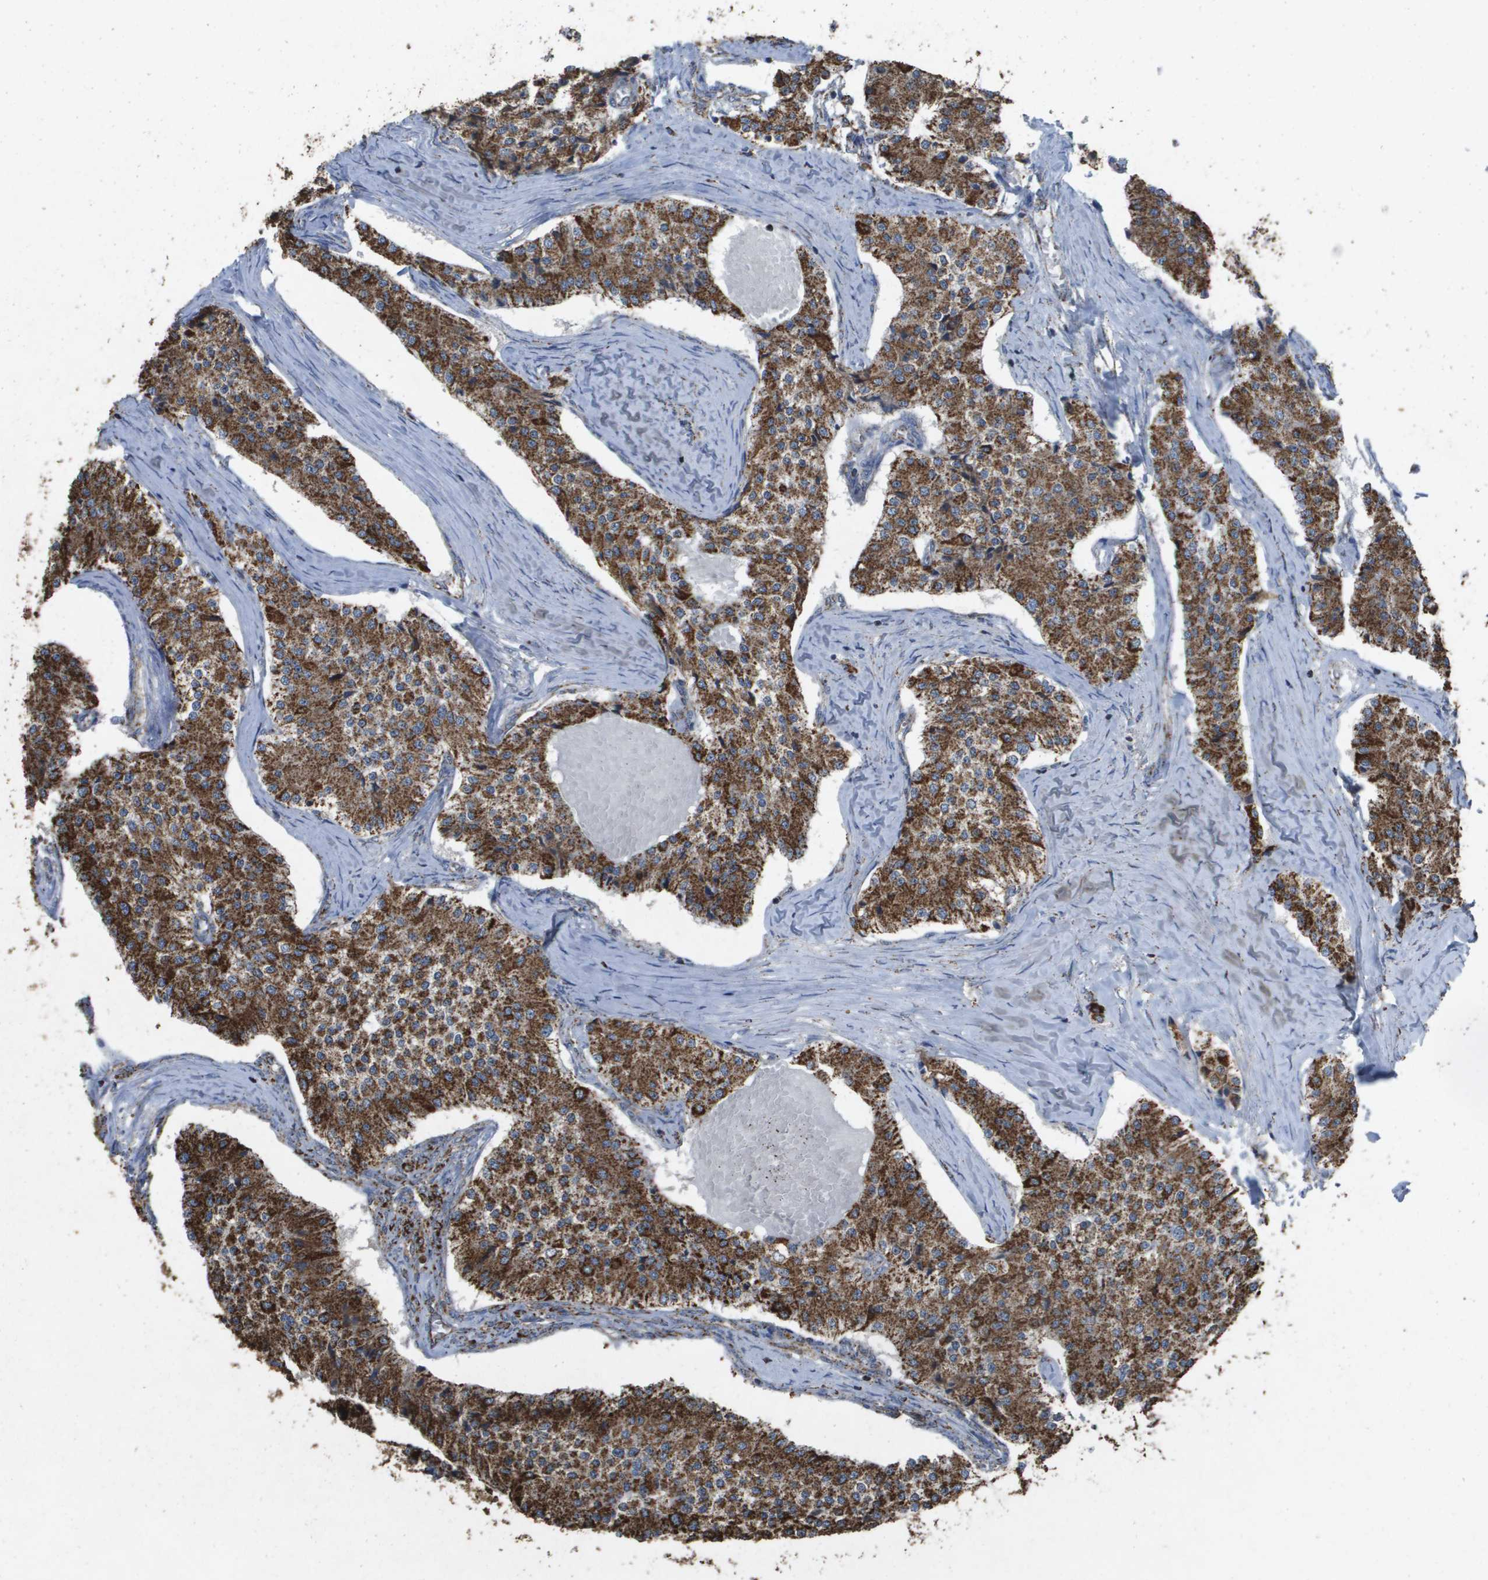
{"staining": {"intensity": "strong", "quantity": ">75%", "location": "cytoplasmic/membranous"}, "tissue": "carcinoid", "cell_type": "Tumor cells", "image_type": "cancer", "snomed": [{"axis": "morphology", "description": "Carcinoid, malignant, NOS"}, {"axis": "topography", "description": "Colon"}], "caption": "Tumor cells show high levels of strong cytoplasmic/membranous staining in approximately >75% of cells in human carcinoid. (DAB (3,3'-diaminobenzidine) IHC with brightfield microscopy, high magnification).", "gene": "HSPE1", "patient": {"sex": "female", "age": 52}}